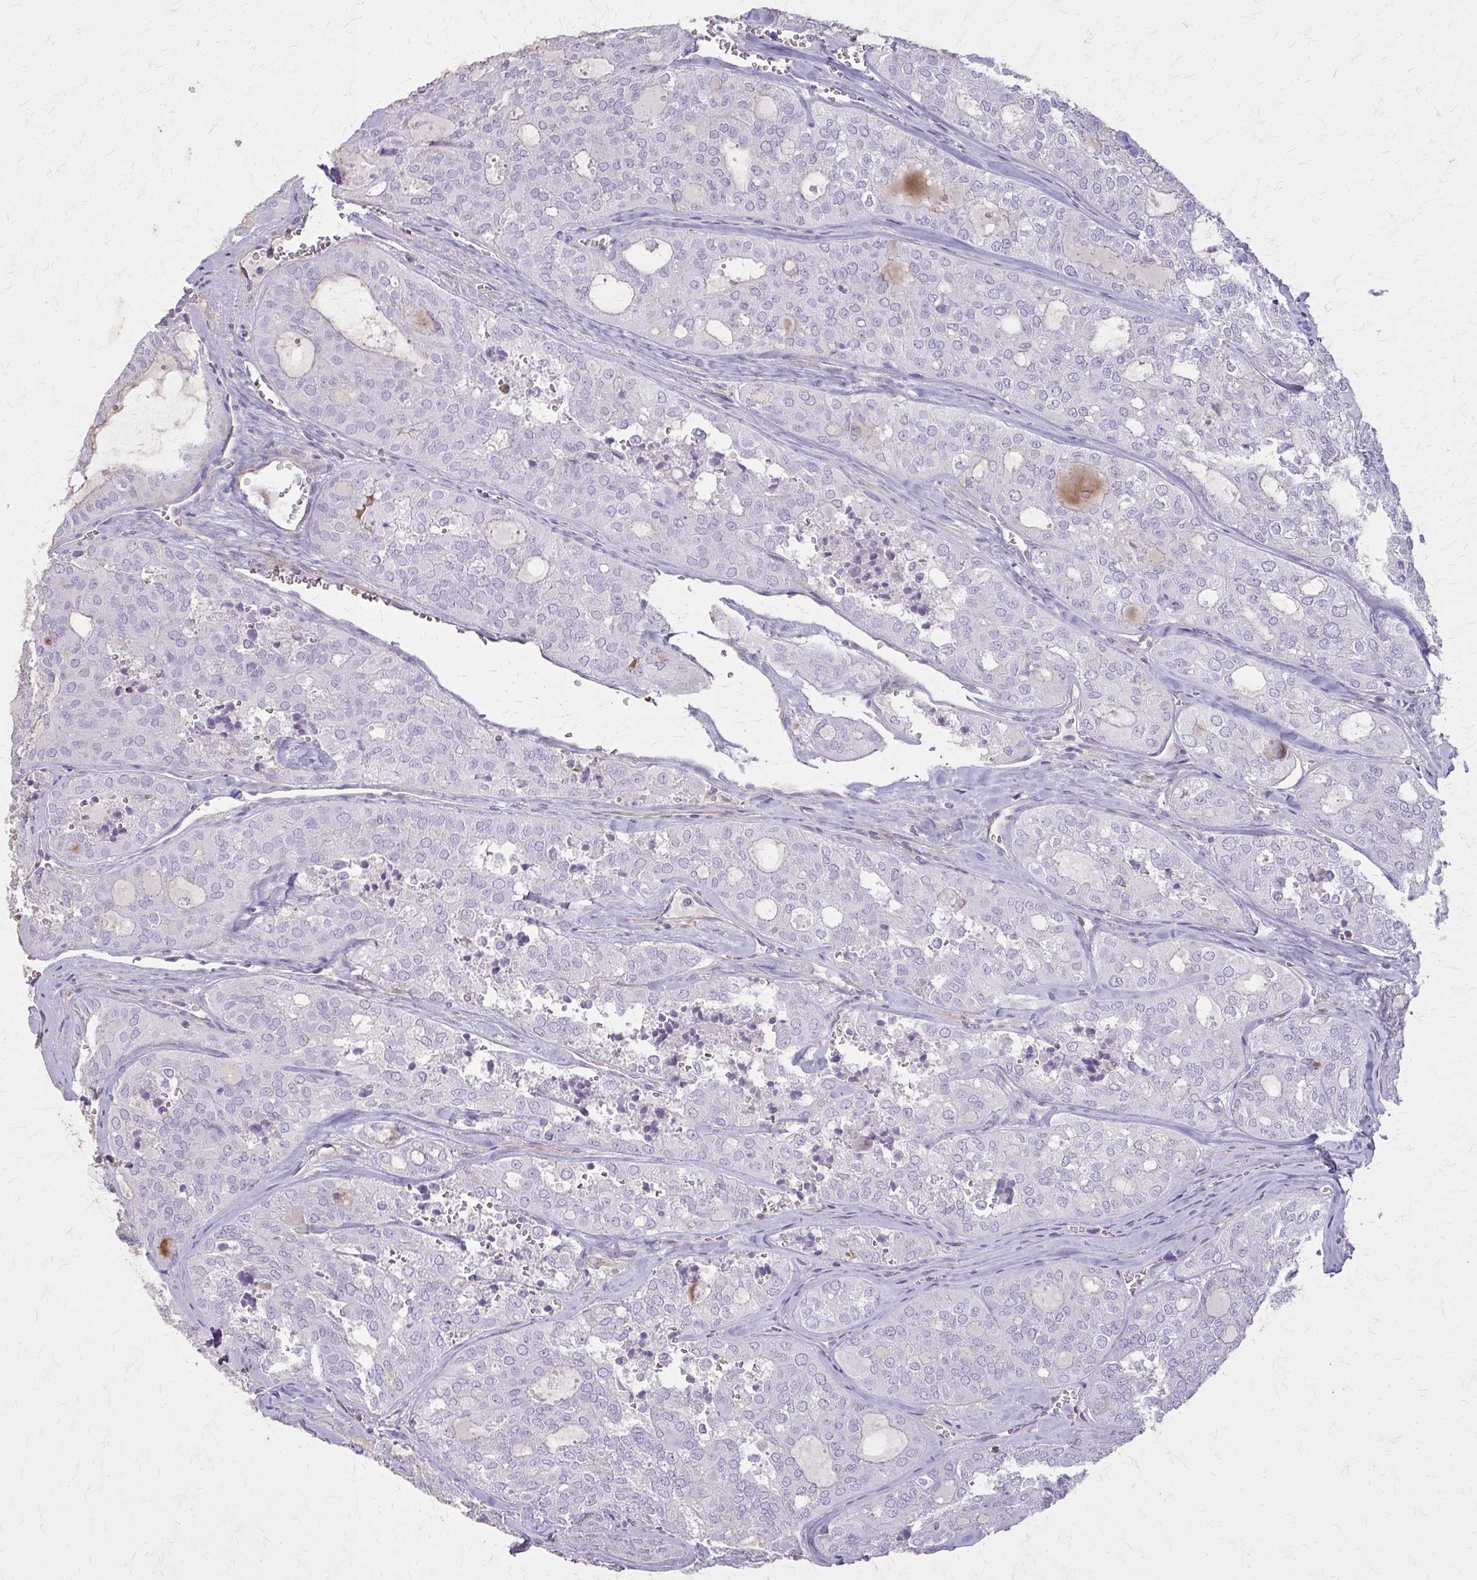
{"staining": {"intensity": "negative", "quantity": "none", "location": "none"}, "tissue": "thyroid cancer", "cell_type": "Tumor cells", "image_type": "cancer", "snomed": [{"axis": "morphology", "description": "Follicular adenoma carcinoma, NOS"}, {"axis": "topography", "description": "Thyroid gland"}], "caption": "A high-resolution image shows IHC staining of follicular adenoma carcinoma (thyroid), which shows no significant positivity in tumor cells.", "gene": "TENM4", "patient": {"sex": "male", "age": 75}}